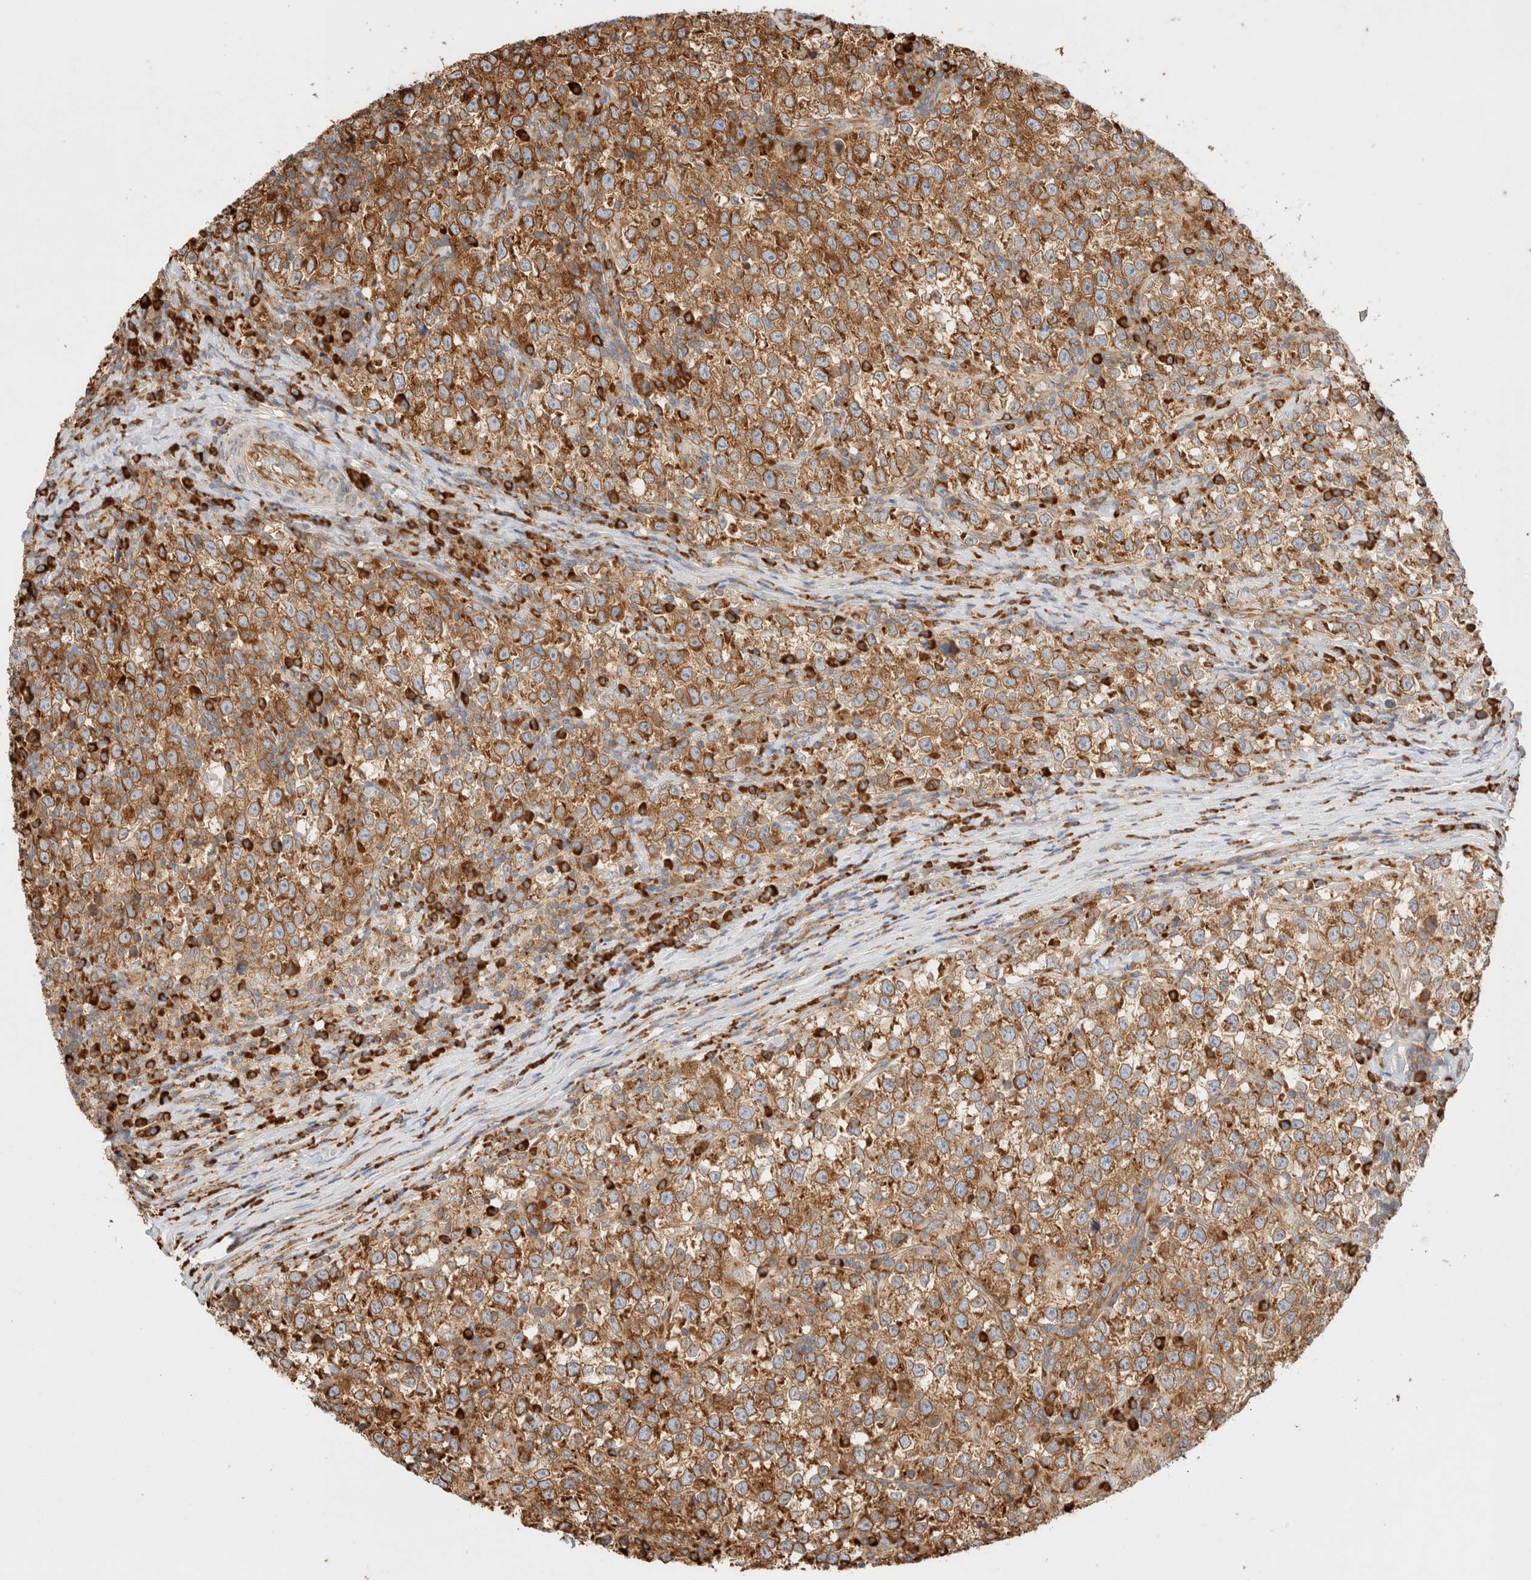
{"staining": {"intensity": "moderate", "quantity": ">75%", "location": "cytoplasmic/membranous"}, "tissue": "testis cancer", "cell_type": "Tumor cells", "image_type": "cancer", "snomed": [{"axis": "morphology", "description": "Normal tissue, NOS"}, {"axis": "morphology", "description": "Seminoma, NOS"}, {"axis": "topography", "description": "Testis"}], "caption": "Testis seminoma stained for a protein displays moderate cytoplasmic/membranous positivity in tumor cells.", "gene": "ZC2HC1A", "patient": {"sex": "male", "age": 43}}